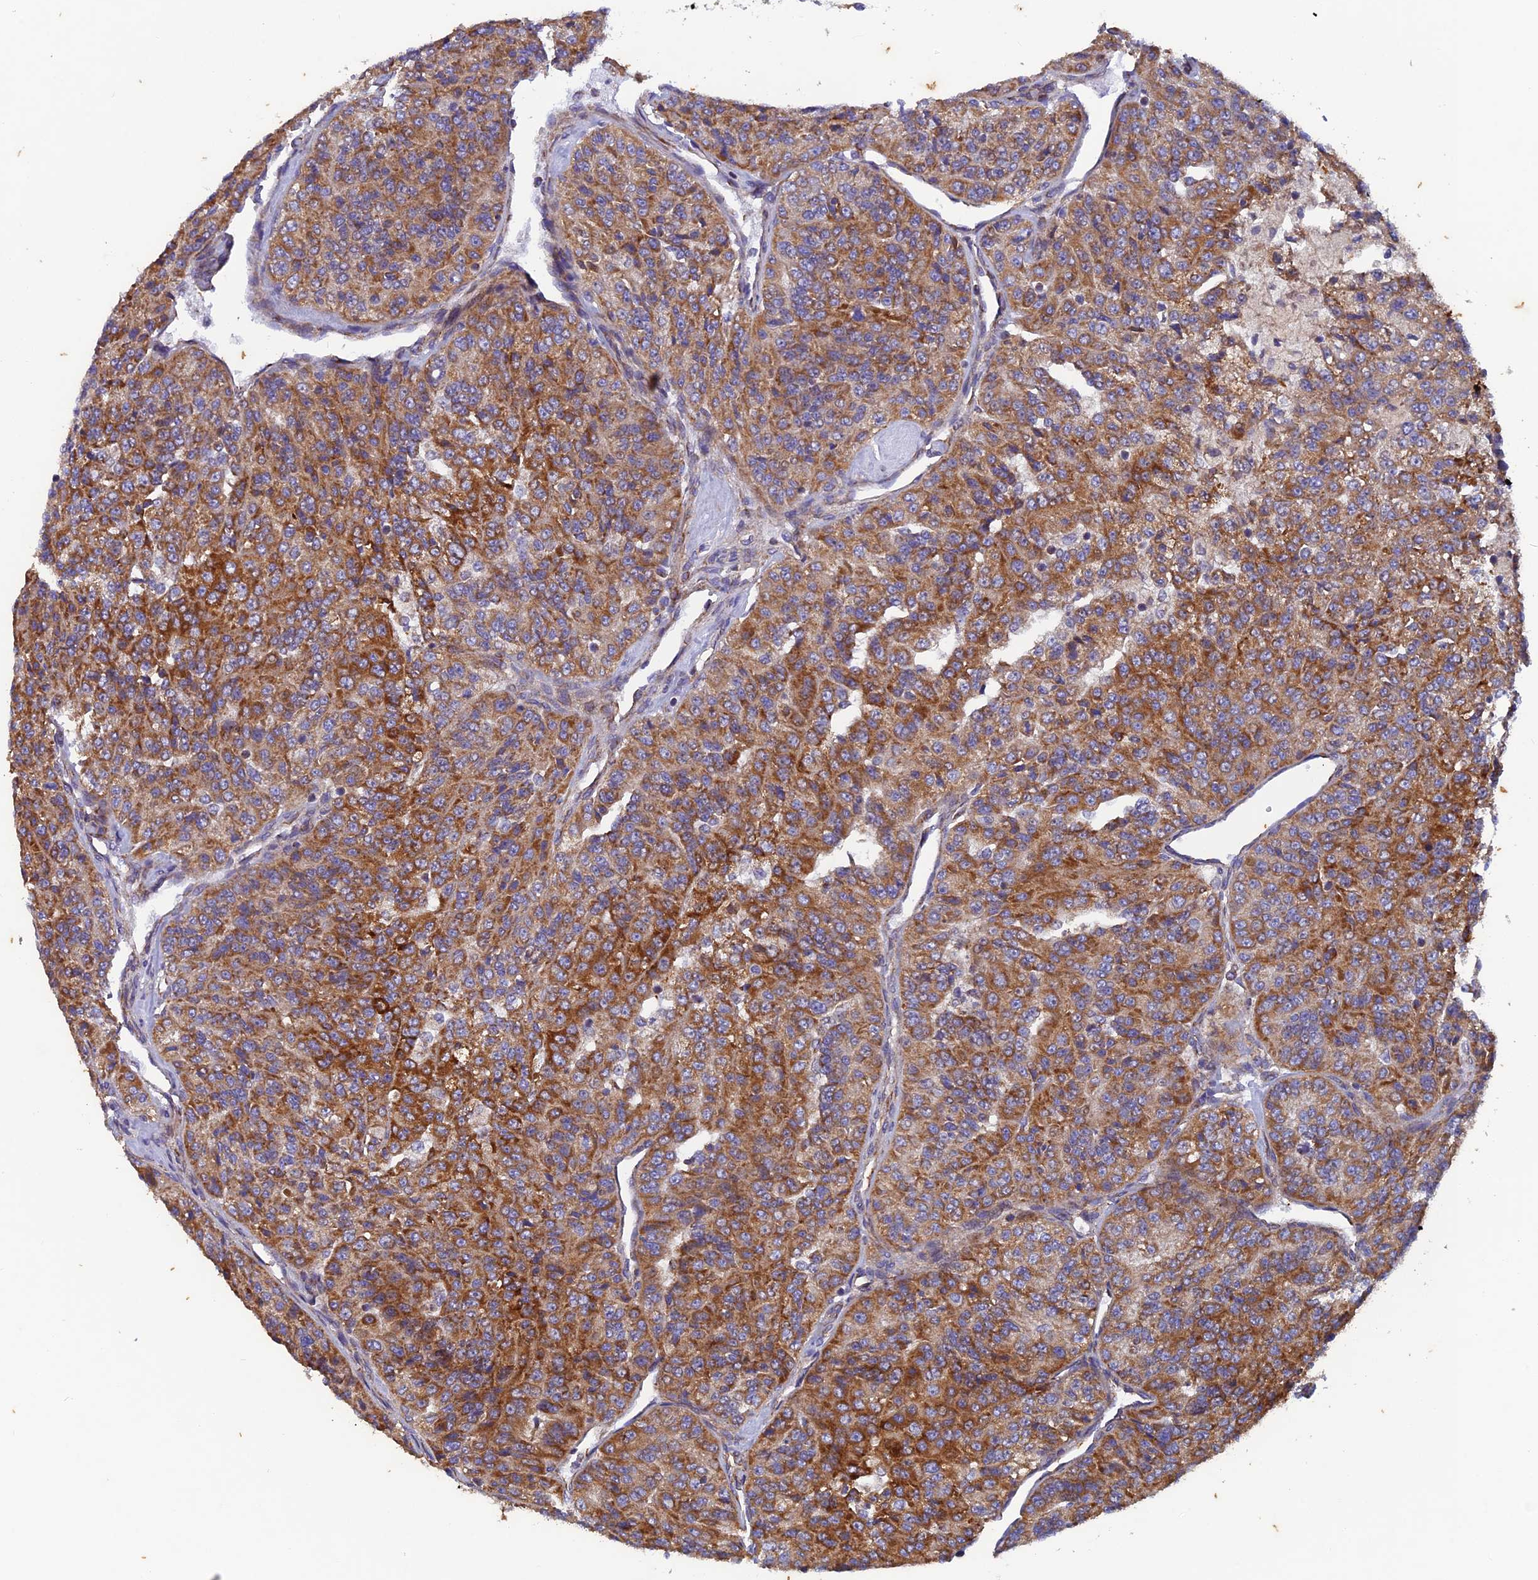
{"staining": {"intensity": "strong", "quantity": ">75%", "location": "cytoplasmic/membranous"}, "tissue": "renal cancer", "cell_type": "Tumor cells", "image_type": "cancer", "snomed": [{"axis": "morphology", "description": "Adenocarcinoma, NOS"}, {"axis": "topography", "description": "Kidney"}], "caption": "The micrograph shows staining of renal cancer, revealing strong cytoplasmic/membranous protein expression (brown color) within tumor cells. (DAB = brown stain, brightfield microscopy at high magnification).", "gene": "AP4S1", "patient": {"sex": "female", "age": 63}}